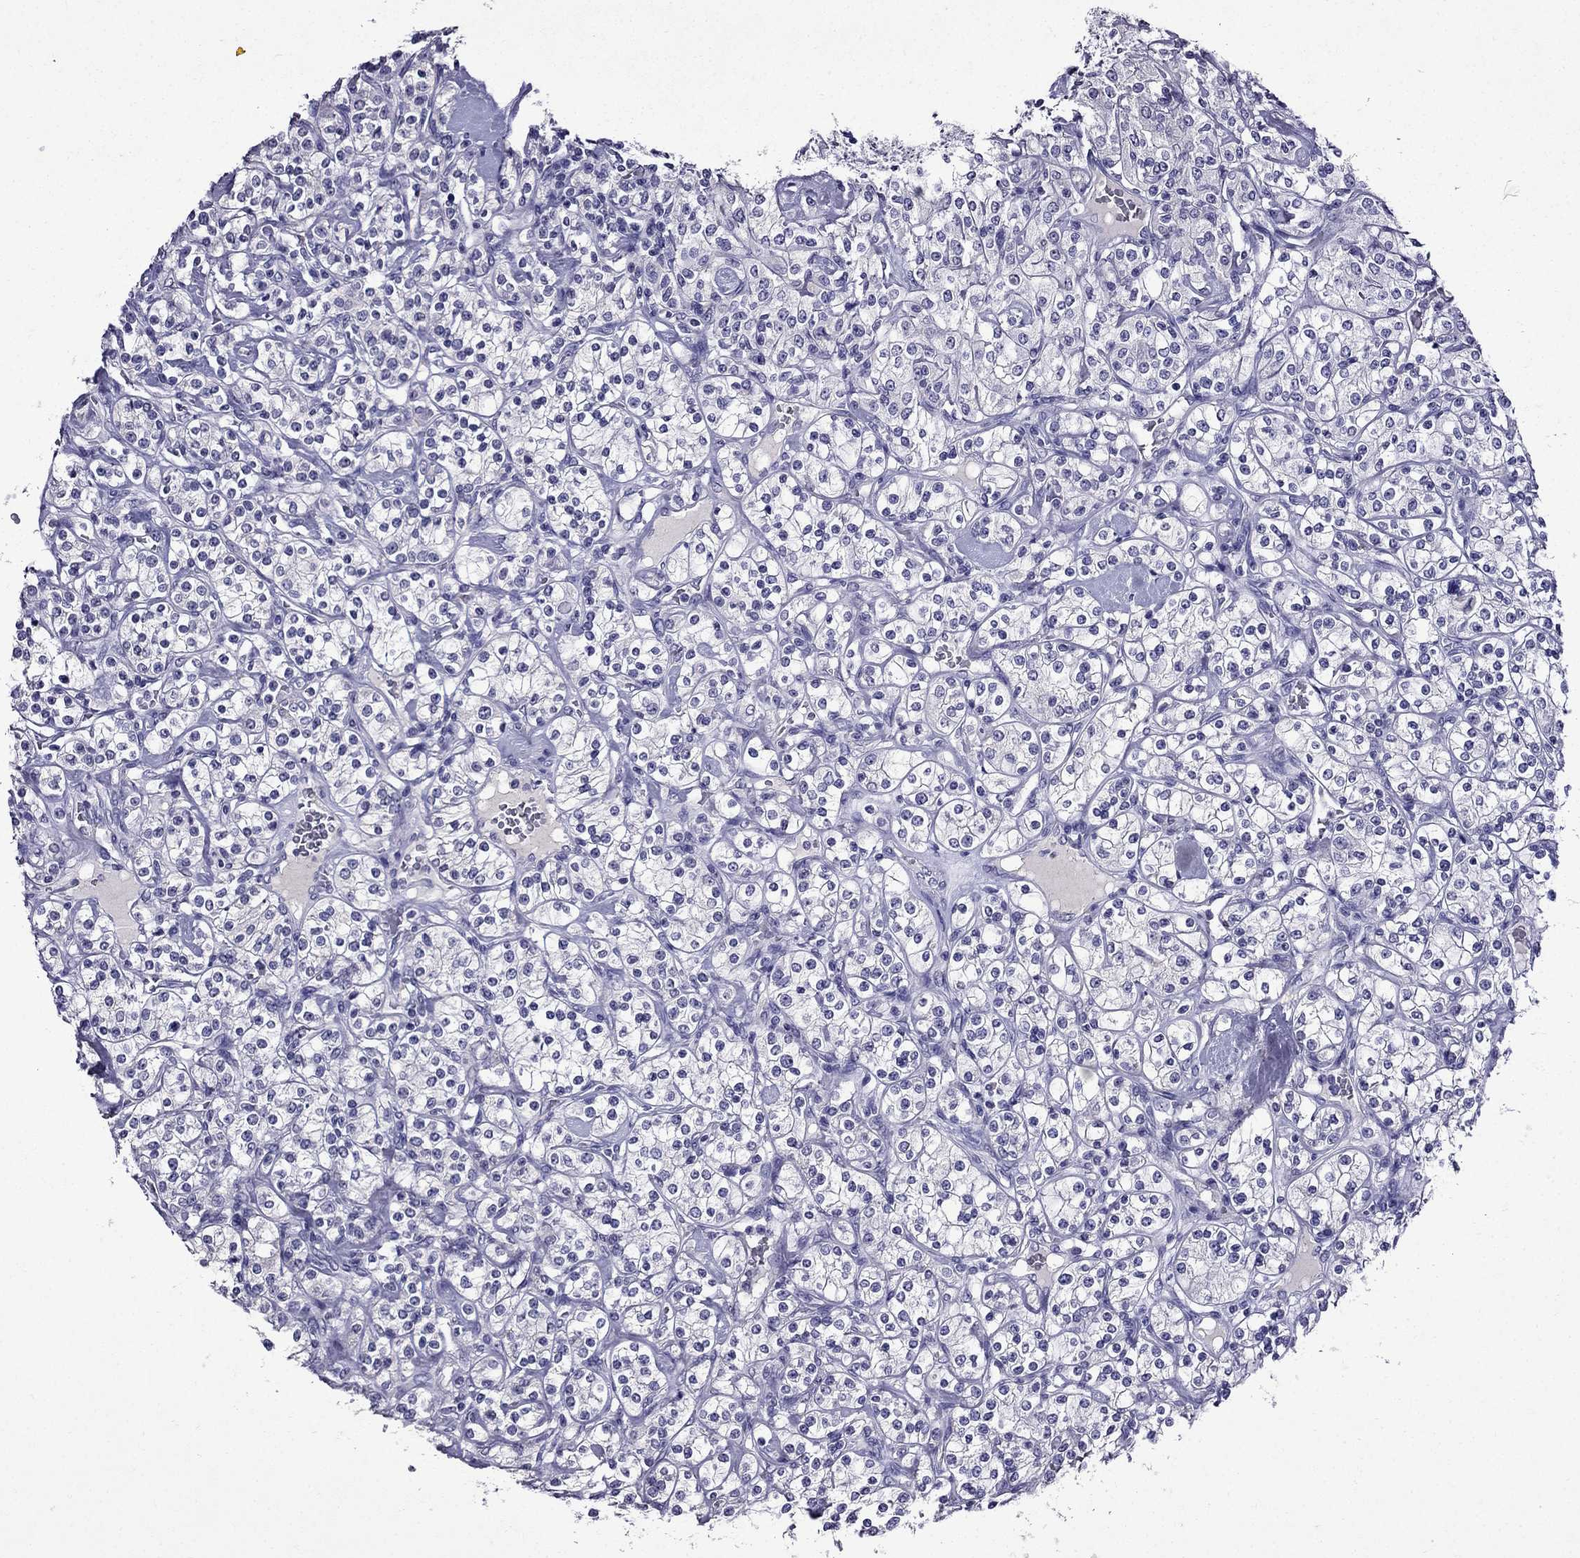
{"staining": {"intensity": "negative", "quantity": "none", "location": "none"}, "tissue": "renal cancer", "cell_type": "Tumor cells", "image_type": "cancer", "snomed": [{"axis": "morphology", "description": "Adenocarcinoma, NOS"}, {"axis": "topography", "description": "Kidney"}], "caption": "Adenocarcinoma (renal) was stained to show a protein in brown. There is no significant positivity in tumor cells. (IHC, brightfield microscopy, high magnification).", "gene": "DNAH17", "patient": {"sex": "male", "age": 77}}